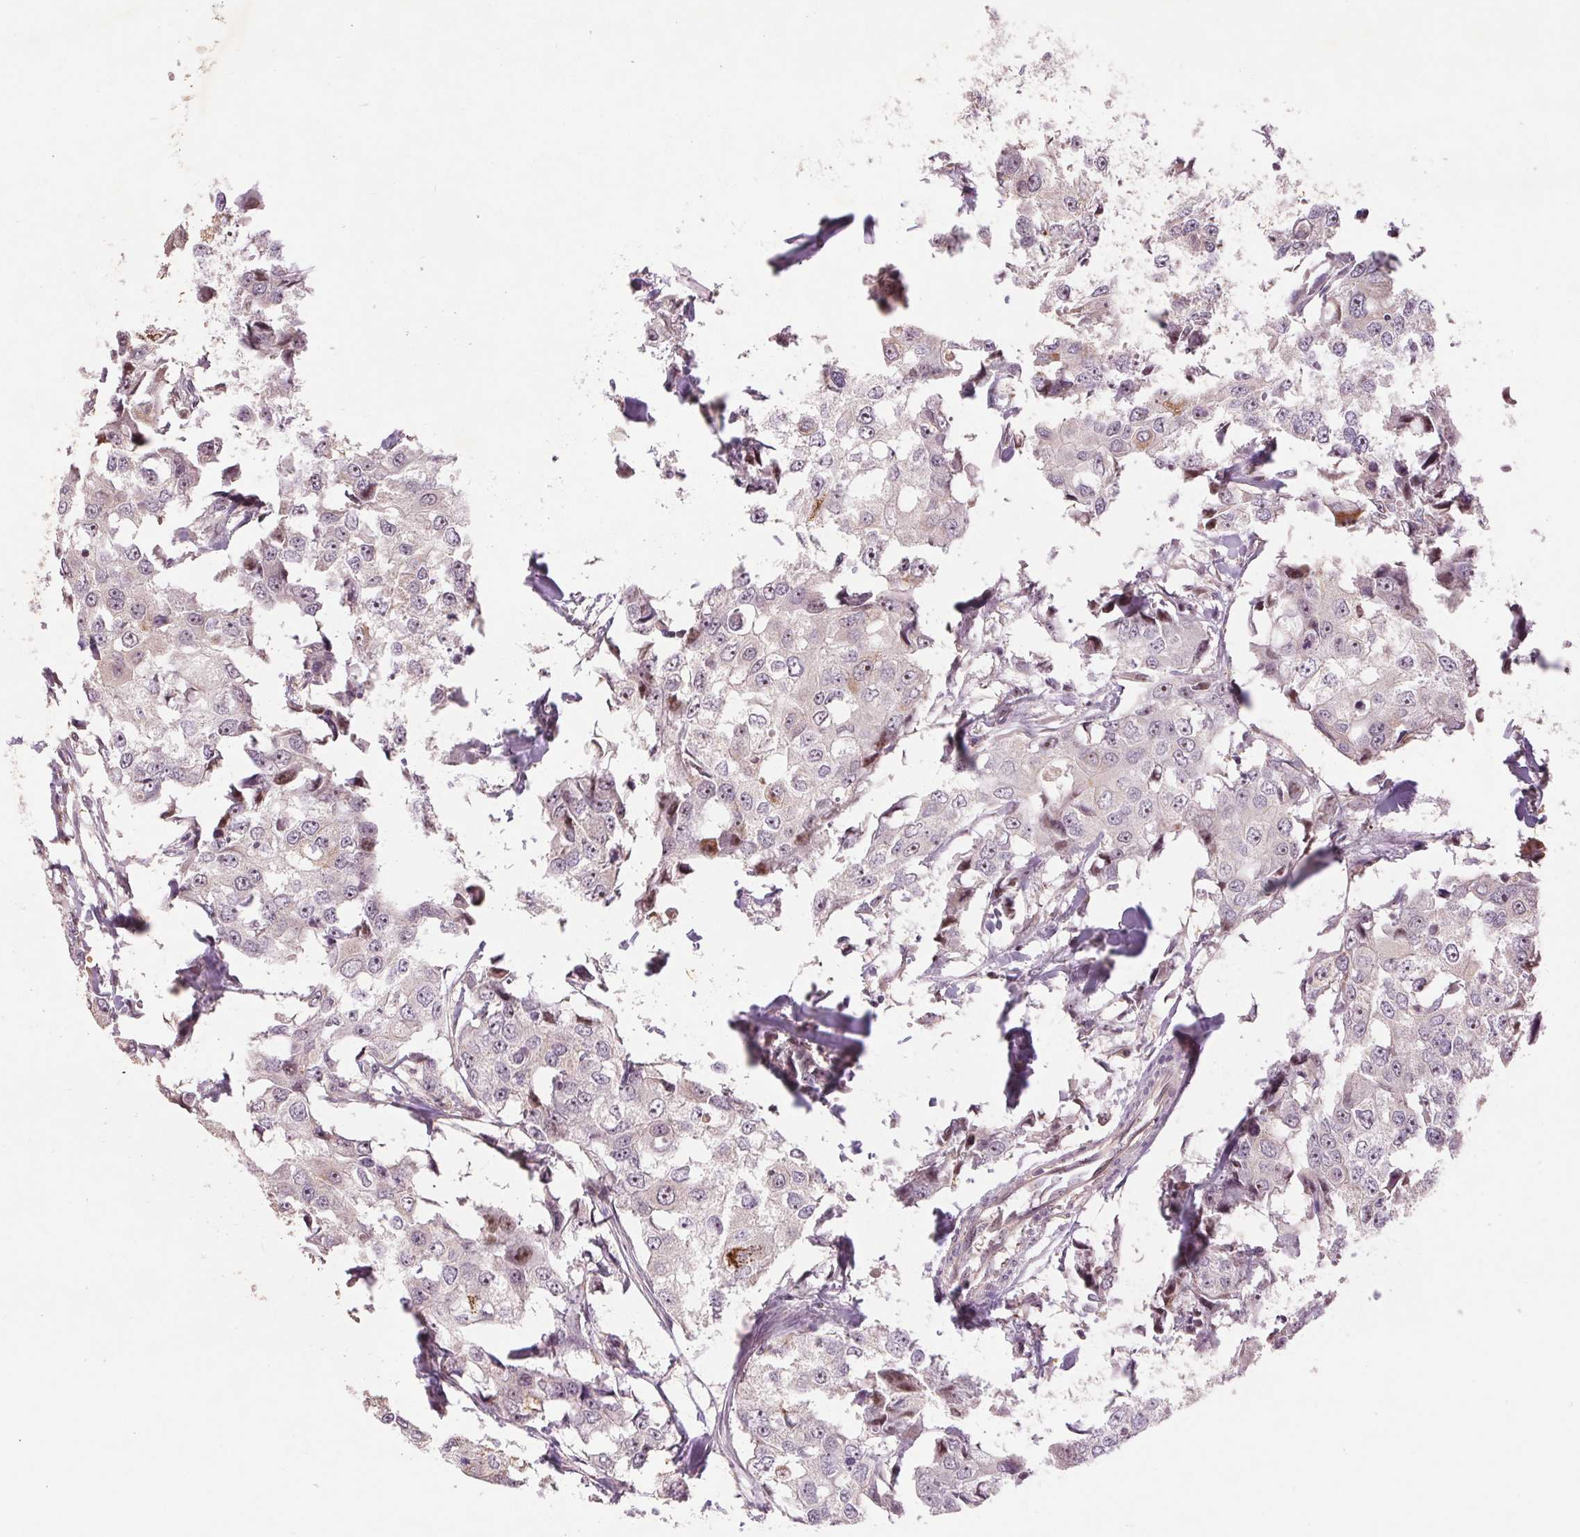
{"staining": {"intensity": "negative", "quantity": "none", "location": "none"}, "tissue": "breast cancer", "cell_type": "Tumor cells", "image_type": "cancer", "snomed": [{"axis": "morphology", "description": "Duct carcinoma"}, {"axis": "topography", "description": "Breast"}], "caption": "This is an IHC photomicrograph of breast invasive ductal carcinoma. There is no expression in tumor cells.", "gene": "RANBP3L", "patient": {"sex": "female", "age": 27}}